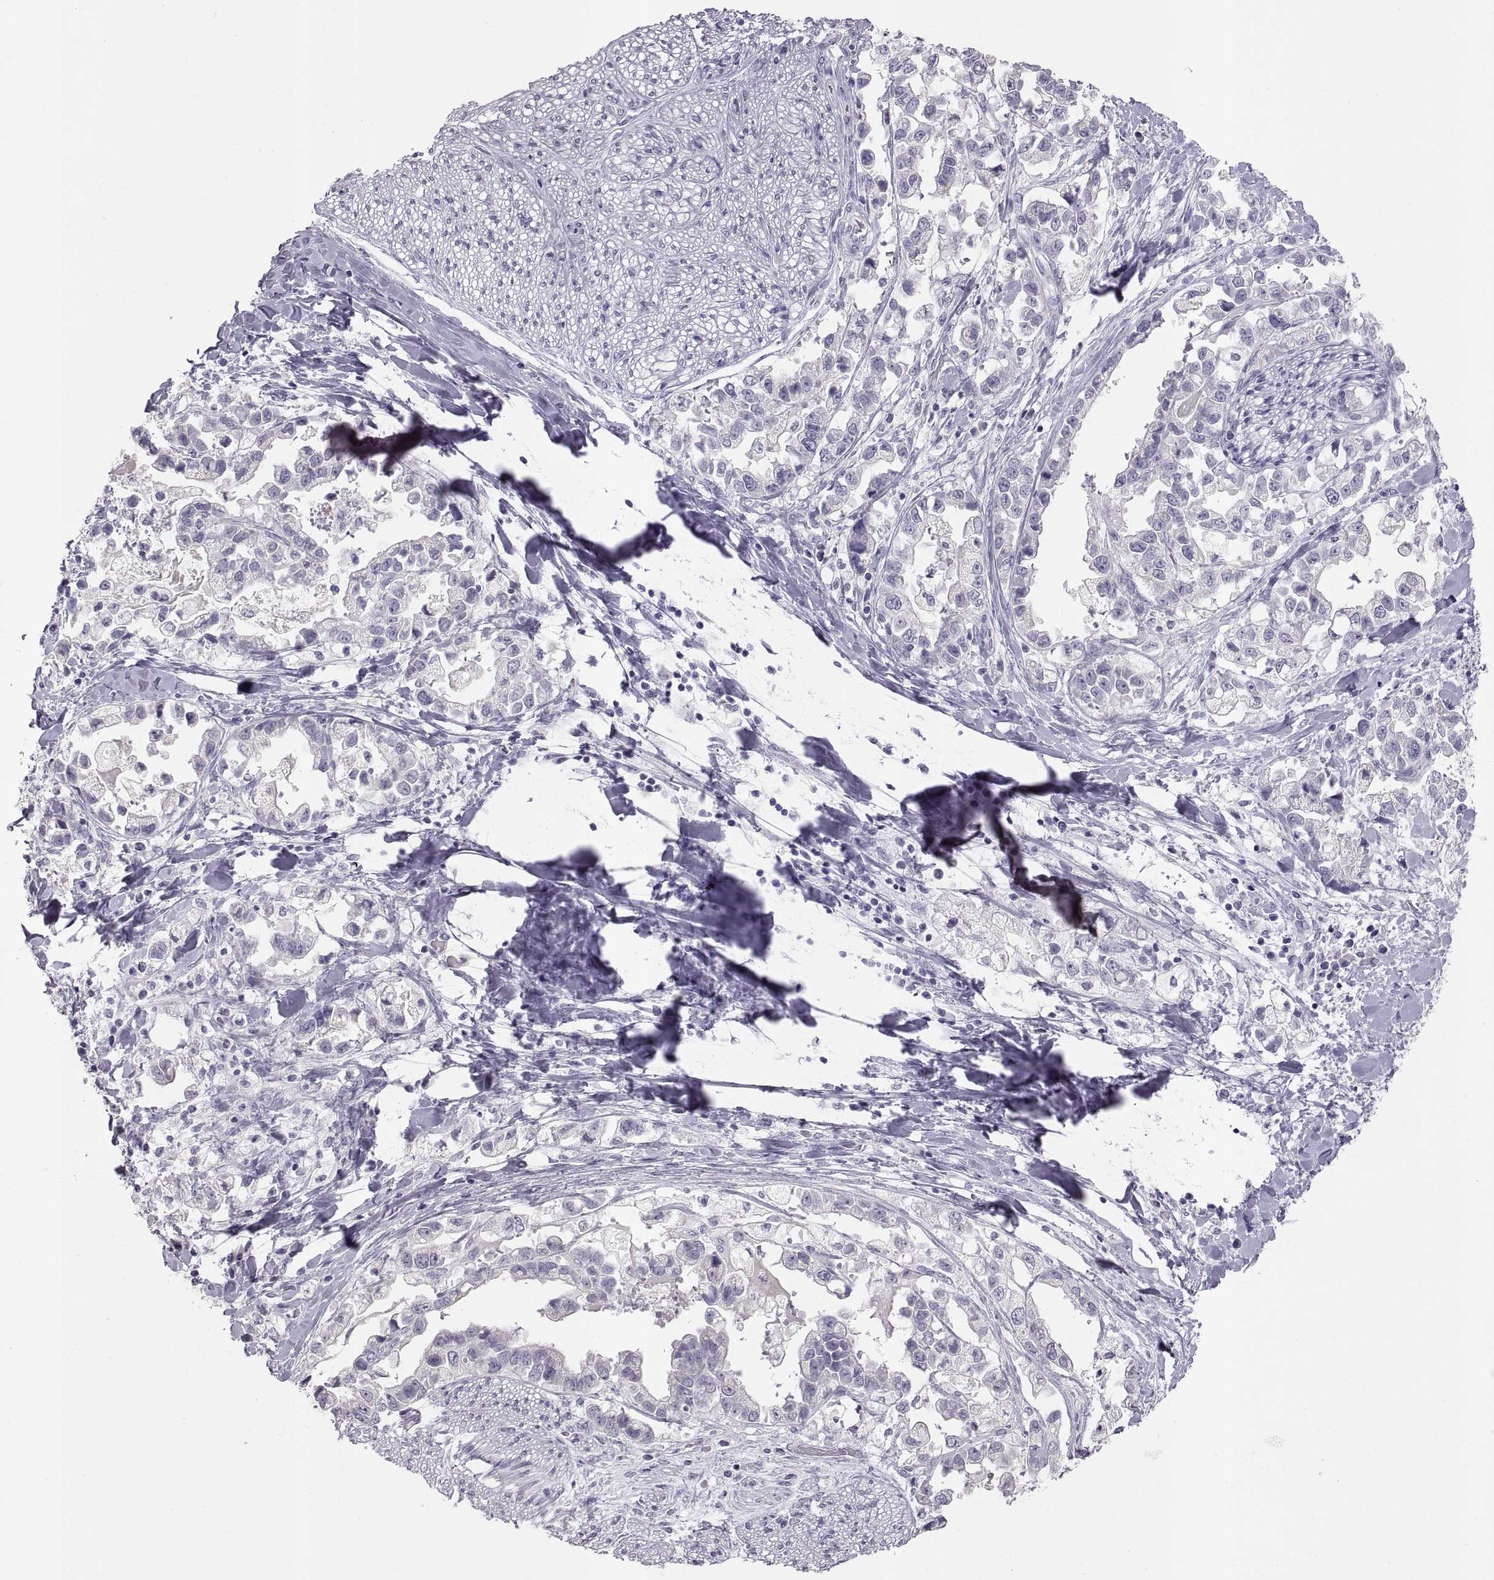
{"staining": {"intensity": "negative", "quantity": "none", "location": "none"}, "tissue": "stomach cancer", "cell_type": "Tumor cells", "image_type": "cancer", "snomed": [{"axis": "morphology", "description": "Adenocarcinoma, NOS"}, {"axis": "topography", "description": "Stomach"}], "caption": "IHC image of neoplastic tissue: adenocarcinoma (stomach) stained with DAB displays no significant protein staining in tumor cells. (DAB (3,3'-diaminobenzidine) immunohistochemistry (IHC), high magnification).", "gene": "WBP2NL", "patient": {"sex": "male", "age": 59}}